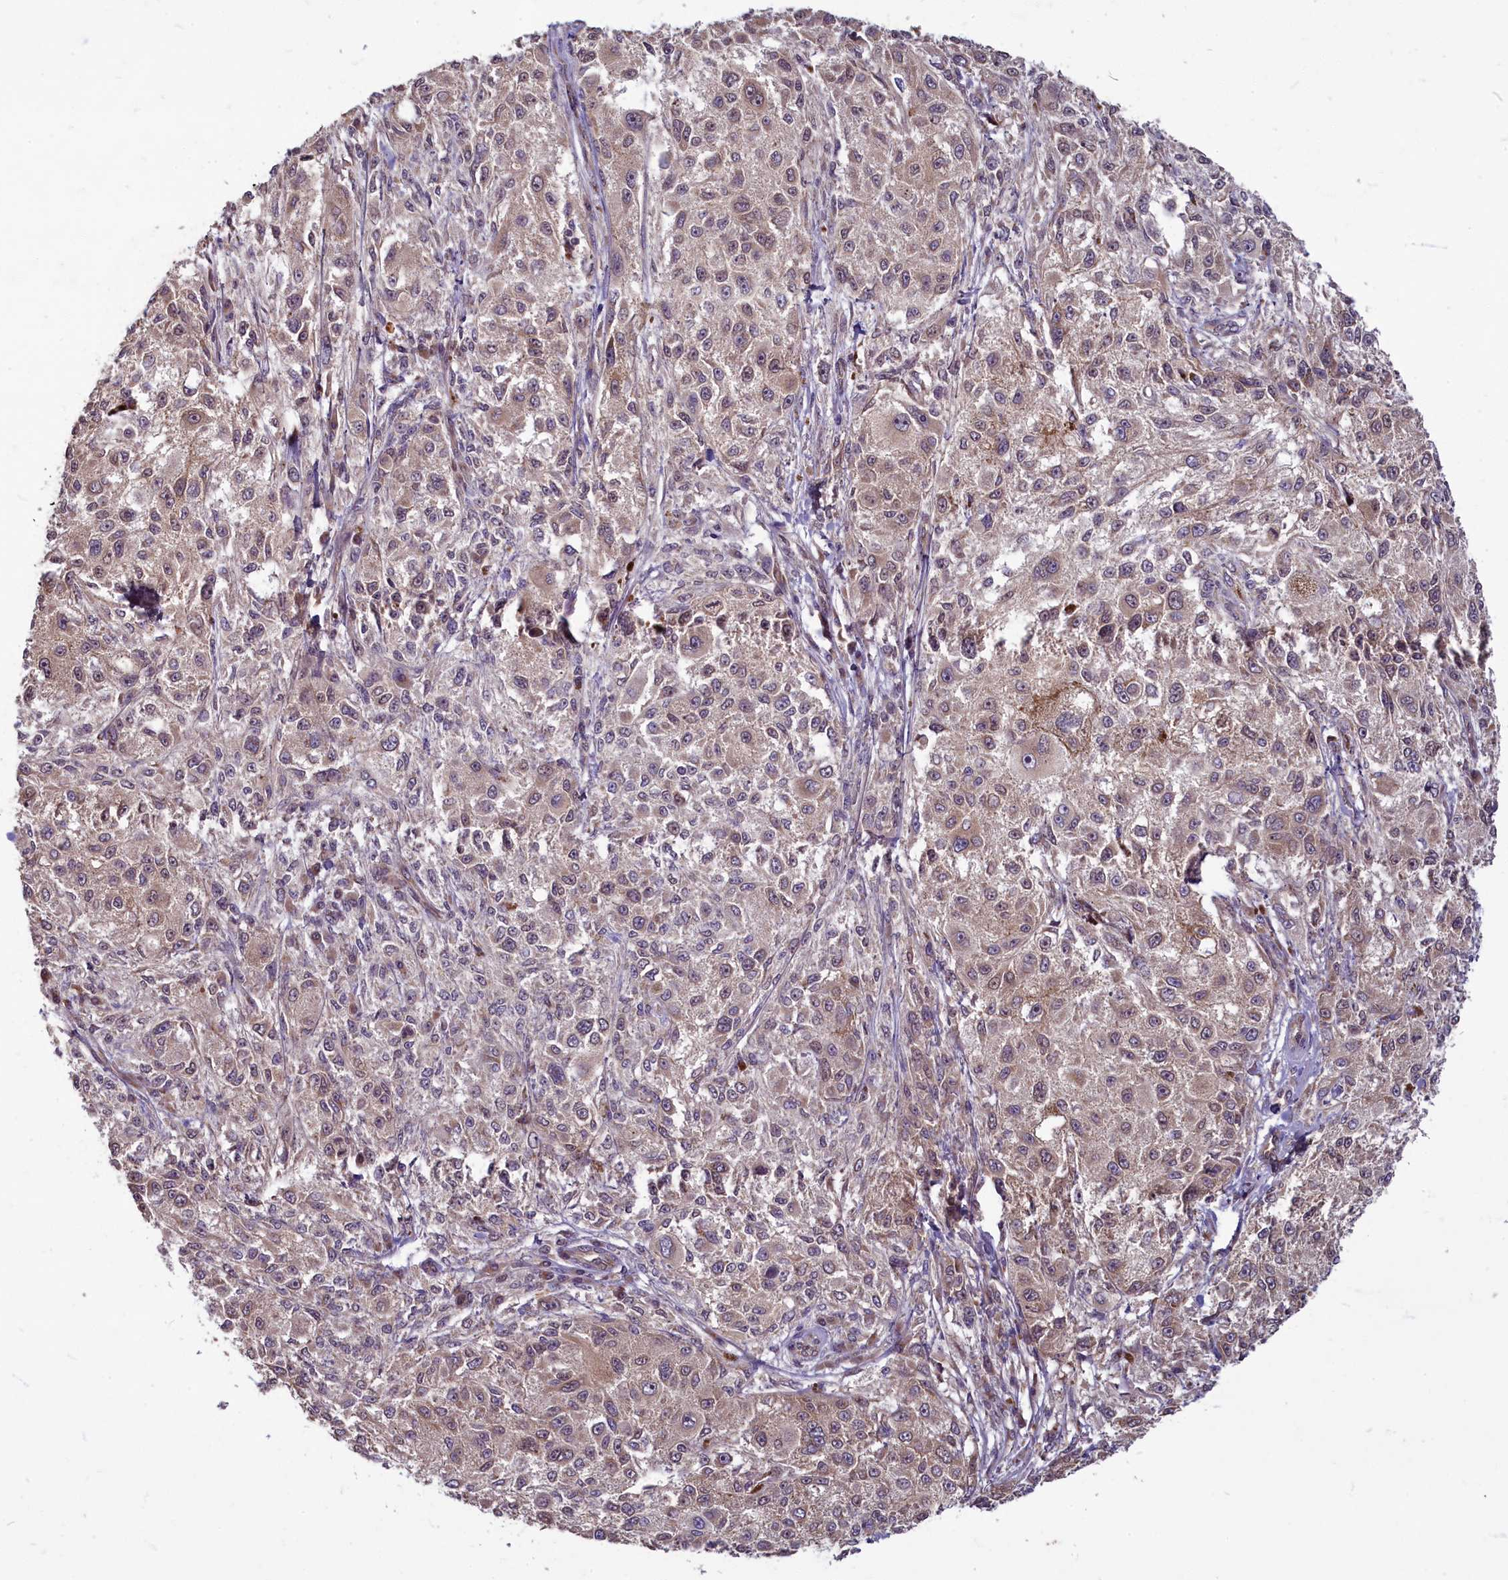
{"staining": {"intensity": "moderate", "quantity": "25%-75%", "location": "cytoplasmic/membranous"}, "tissue": "melanoma", "cell_type": "Tumor cells", "image_type": "cancer", "snomed": [{"axis": "morphology", "description": "Necrosis, NOS"}, {"axis": "morphology", "description": "Malignant melanoma, NOS"}, {"axis": "topography", "description": "Skin"}], "caption": "IHC (DAB) staining of human melanoma demonstrates moderate cytoplasmic/membranous protein positivity in approximately 25%-75% of tumor cells.", "gene": "MYCBP", "patient": {"sex": "female", "age": 87}}